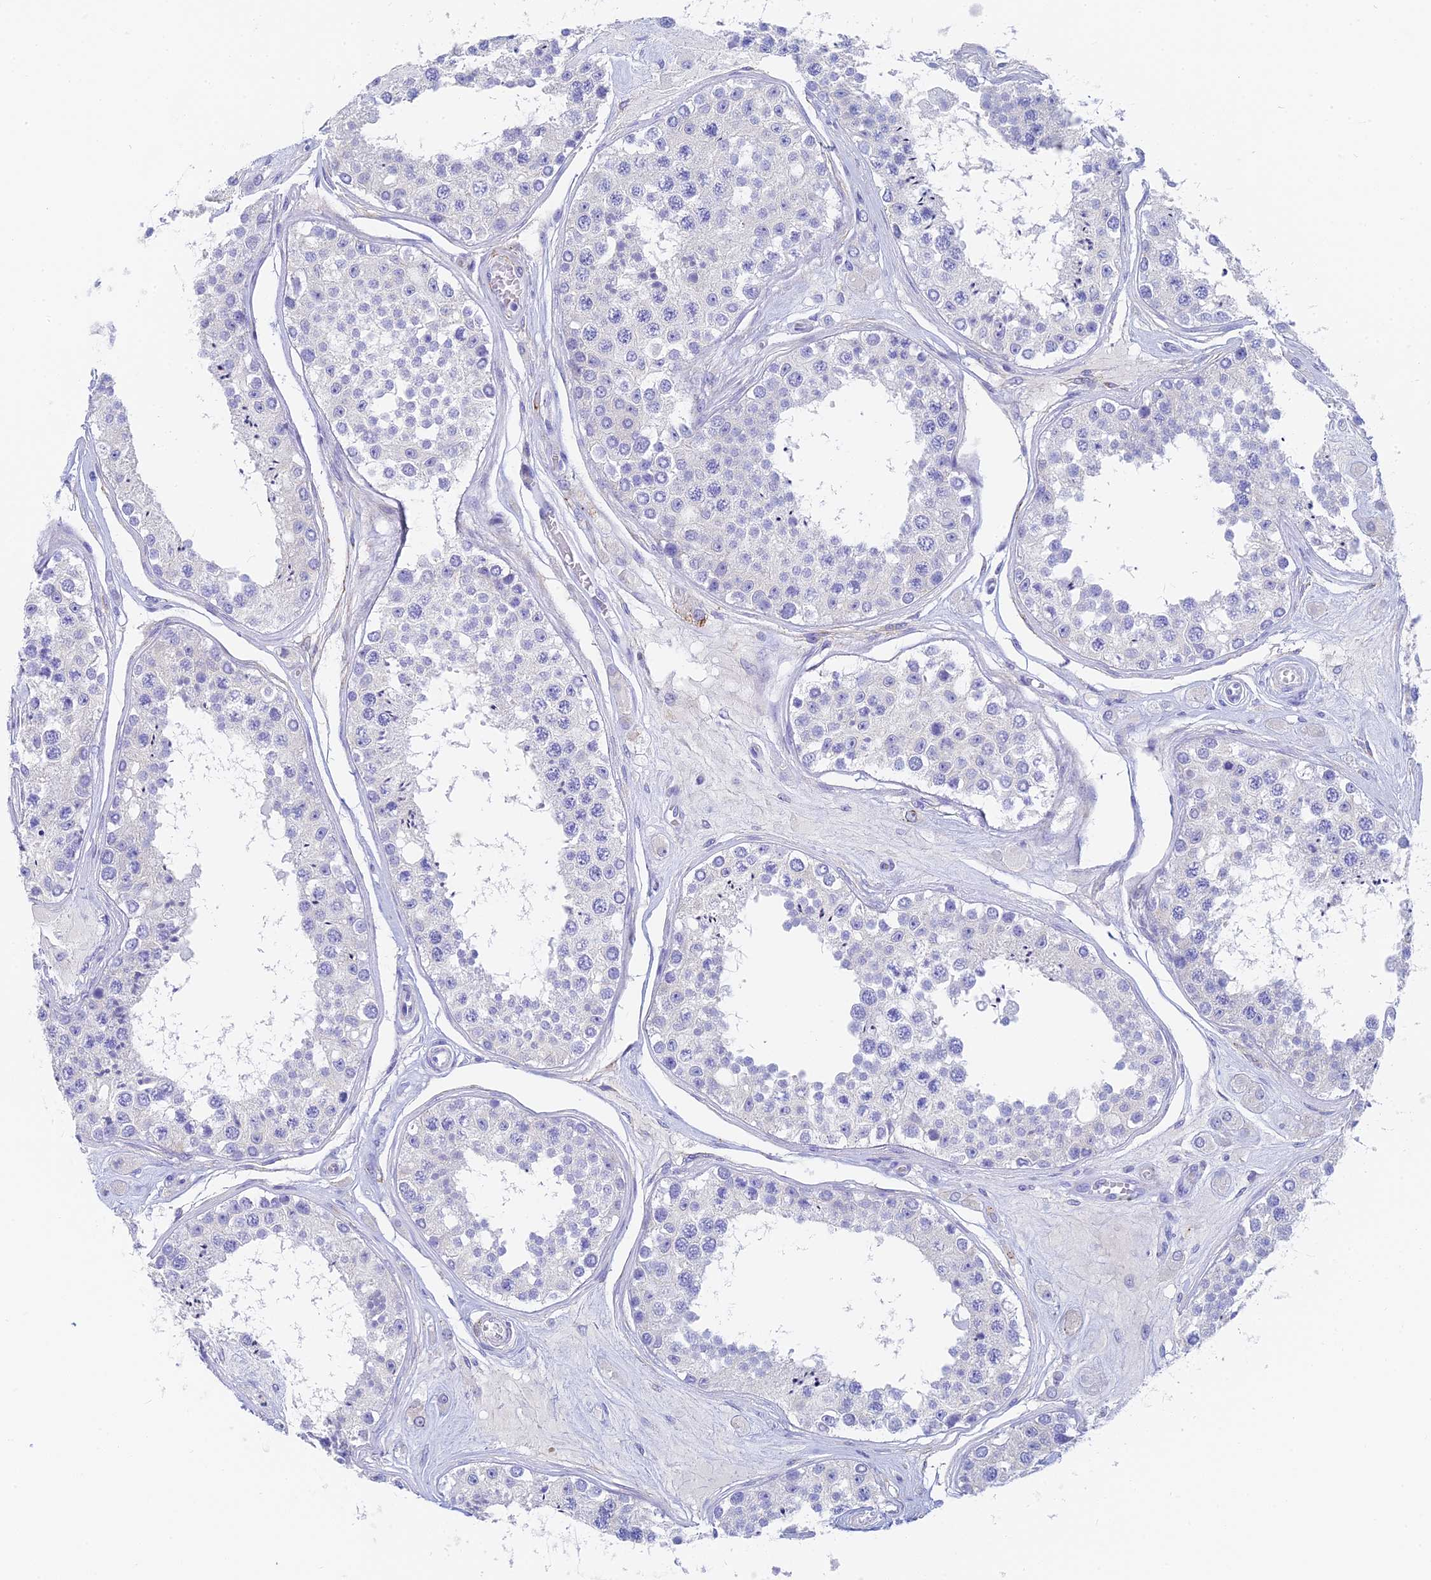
{"staining": {"intensity": "negative", "quantity": "none", "location": "none"}, "tissue": "testis", "cell_type": "Cells in seminiferous ducts", "image_type": "normal", "snomed": [{"axis": "morphology", "description": "Normal tissue, NOS"}, {"axis": "topography", "description": "Testis"}], "caption": "Photomicrograph shows no significant protein expression in cells in seminiferous ducts of normal testis.", "gene": "SLC36A2", "patient": {"sex": "male", "age": 25}}